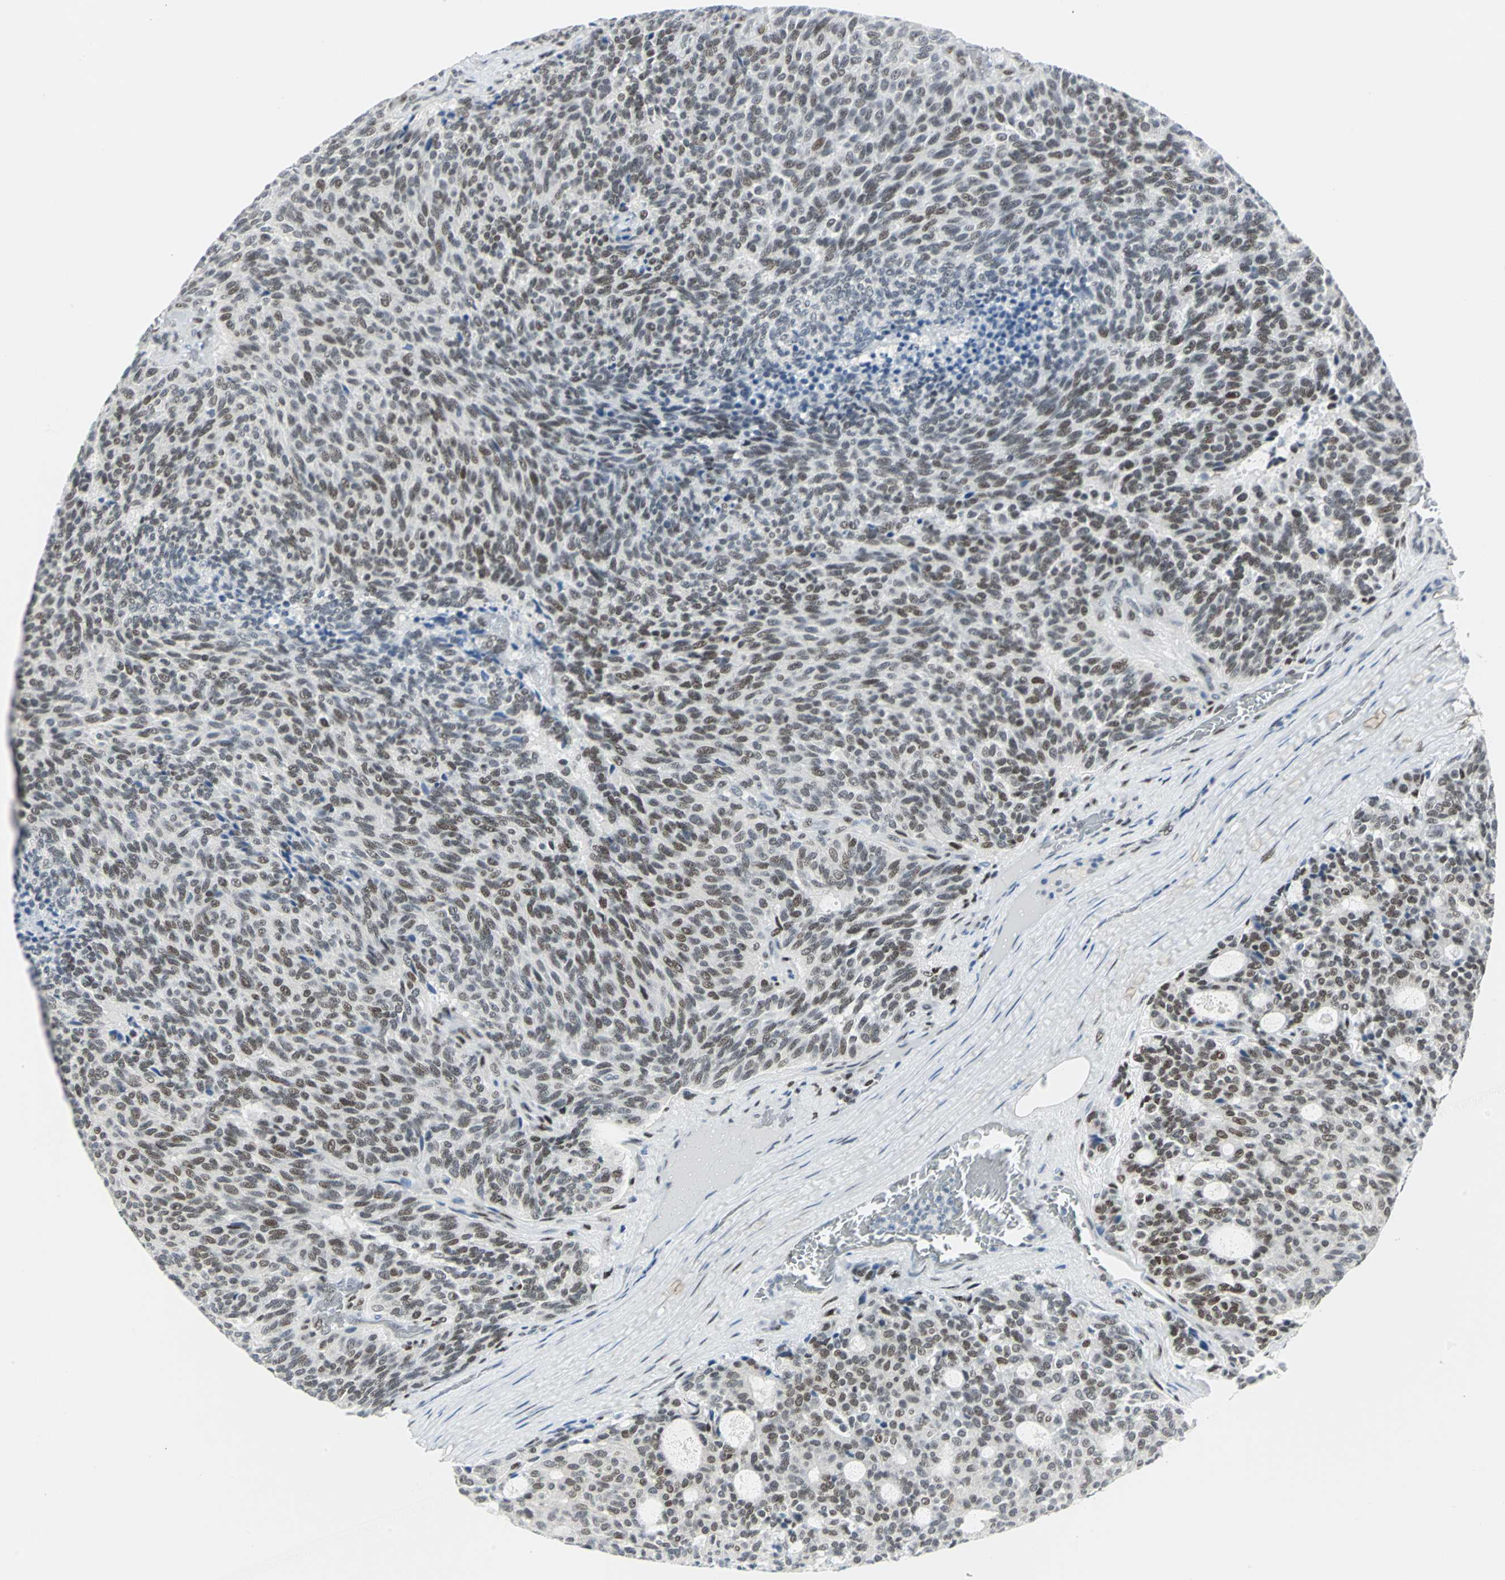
{"staining": {"intensity": "moderate", "quantity": ">75%", "location": "nuclear"}, "tissue": "carcinoid", "cell_type": "Tumor cells", "image_type": "cancer", "snomed": [{"axis": "morphology", "description": "Carcinoid, malignant, NOS"}, {"axis": "topography", "description": "Pancreas"}], "caption": "Carcinoid was stained to show a protein in brown. There is medium levels of moderate nuclear staining in approximately >75% of tumor cells.", "gene": "MEIS2", "patient": {"sex": "female", "age": 54}}